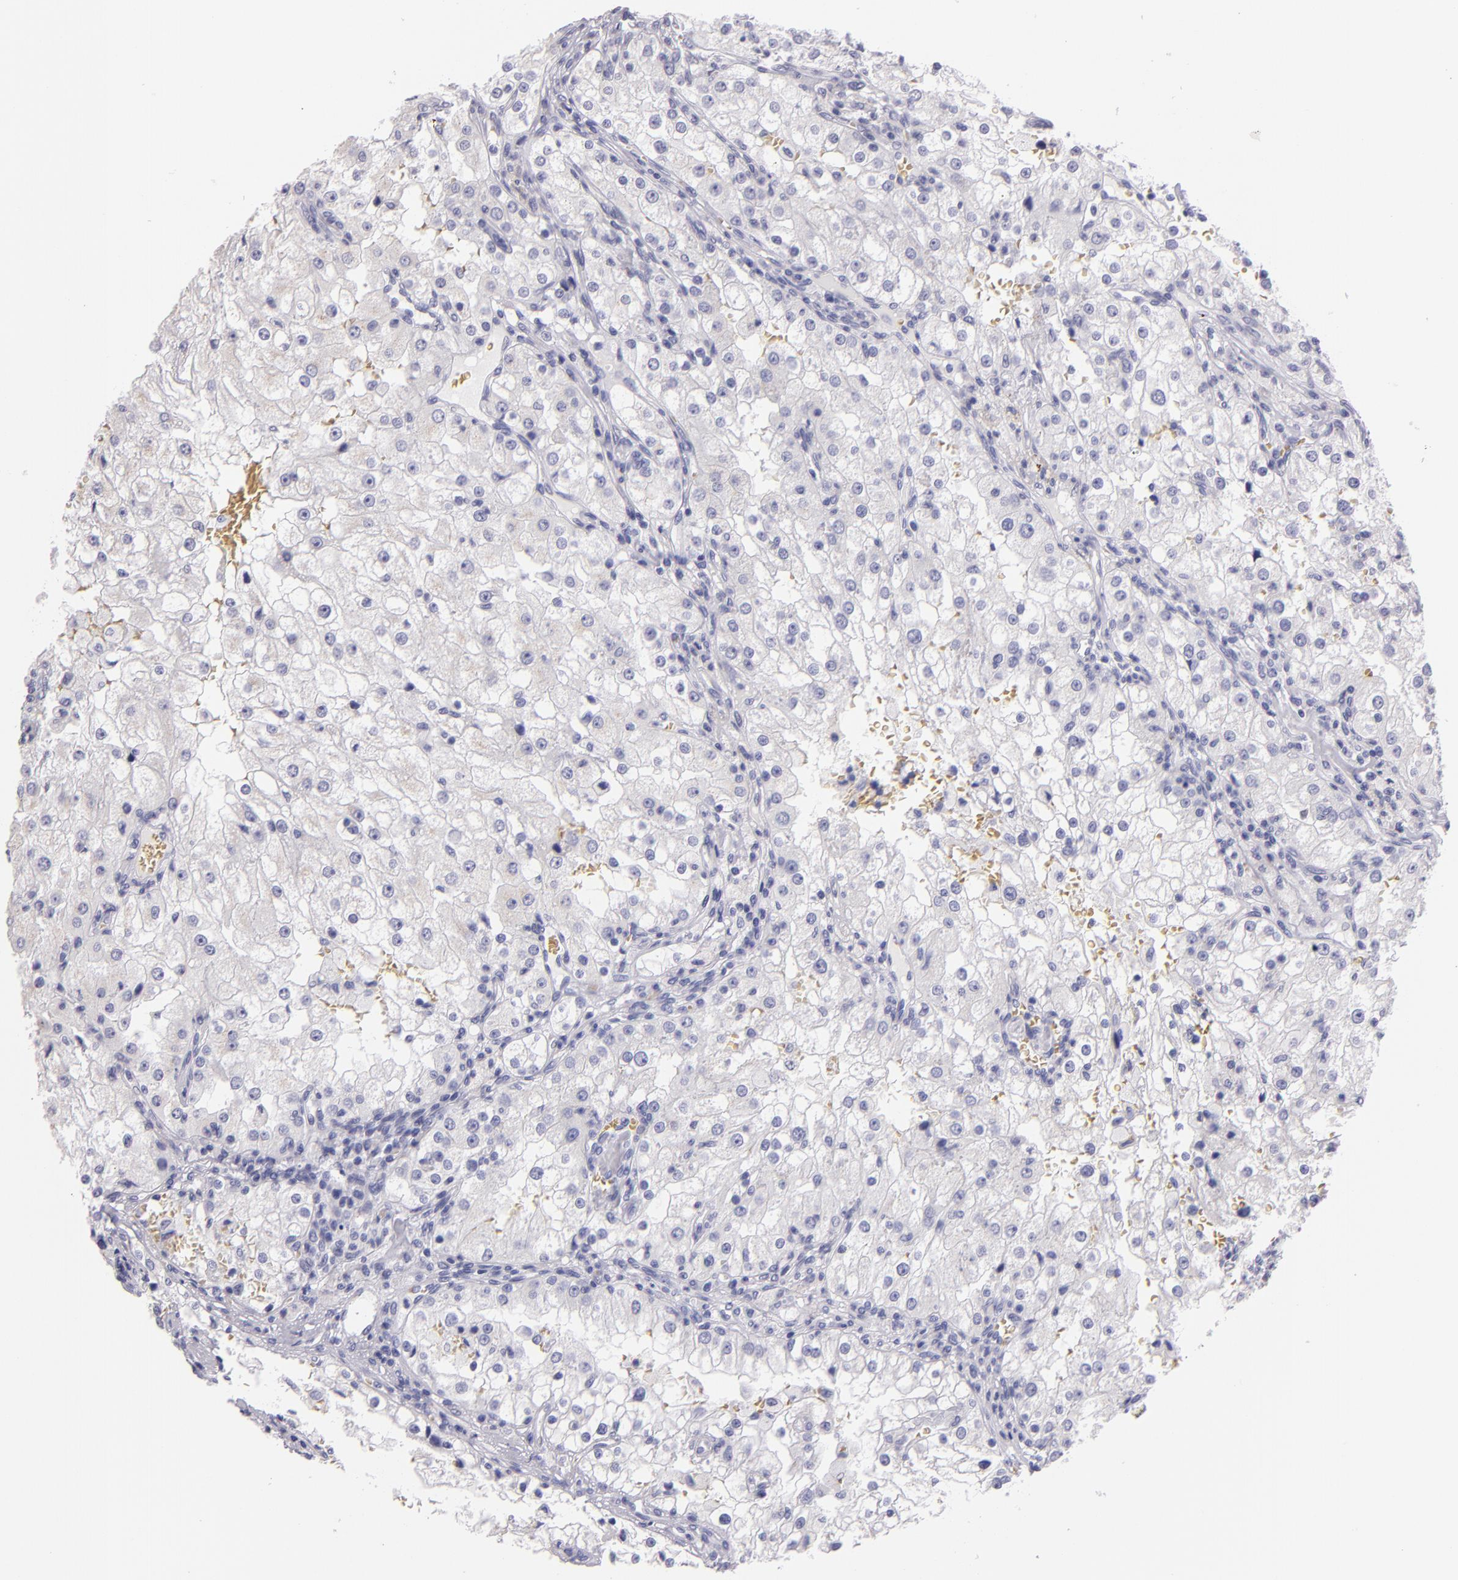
{"staining": {"intensity": "negative", "quantity": "none", "location": "none"}, "tissue": "renal cancer", "cell_type": "Tumor cells", "image_type": "cancer", "snomed": [{"axis": "morphology", "description": "Adenocarcinoma, NOS"}, {"axis": "topography", "description": "Kidney"}], "caption": "Adenocarcinoma (renal) was stained to show a protein in brown. There is no significant positivity in tumor cells.", "gene": "MUC5AC", "patient": {"sex": "female", "age": 74}}